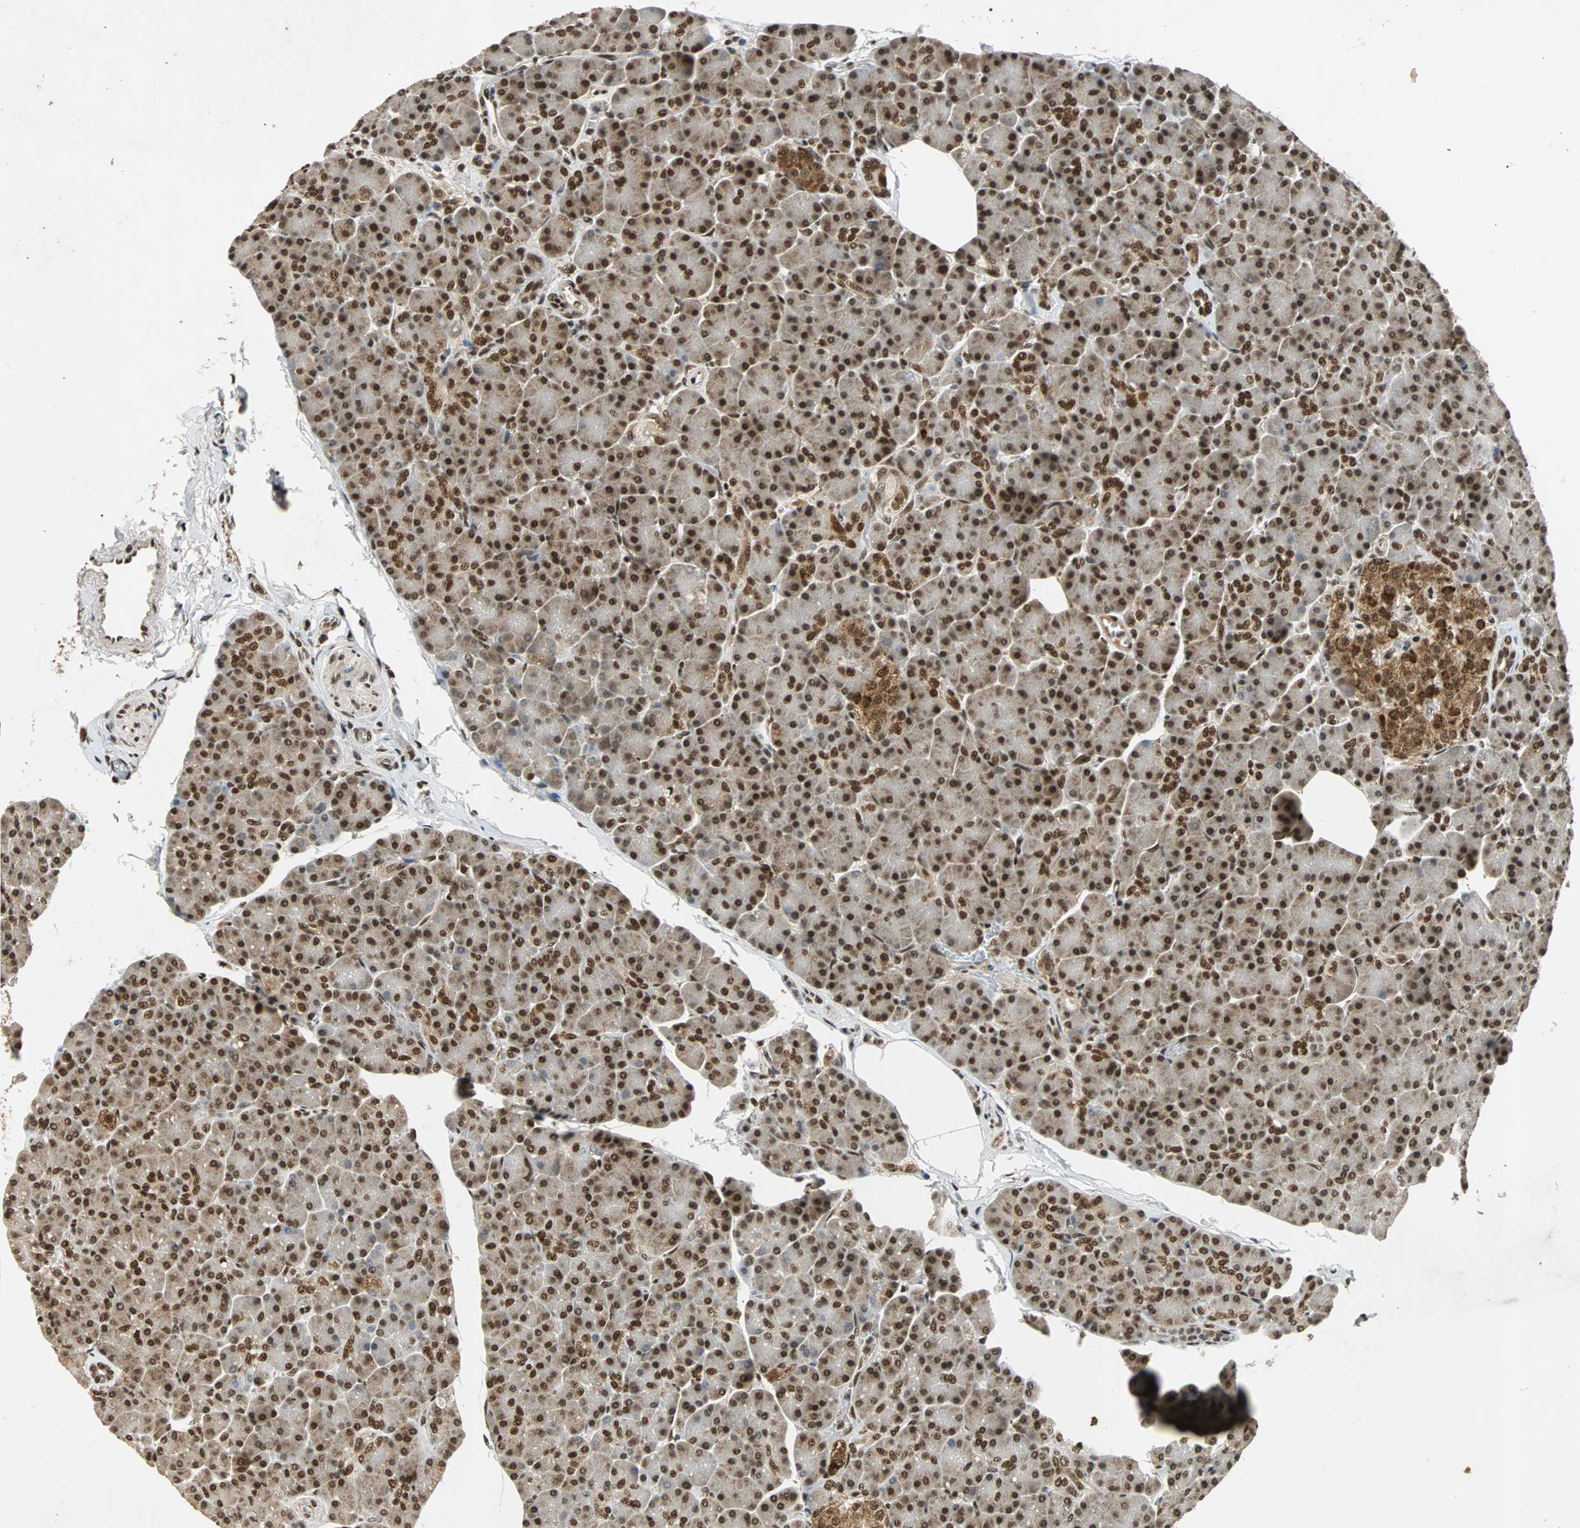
{"staining": {"intensity": "strong", "quantity": ">75%", "location": "nuclear"}, "tissue": "pancreas", "cell_type": "Exocrine glandular cells", "image_type": "normal", "snomed": [{"axis": "morphology", "description": "Normal tissue, NOS"}, {"axis": "topography", "description": "Pancreas"}], "caption": "The image reveals staining of benign pancreas, revealing strong nuclear protein staining (brown color) within exocrine glandular cells.", "gene": "TAF5", "patient": {"sex": "female", "age": 43}}